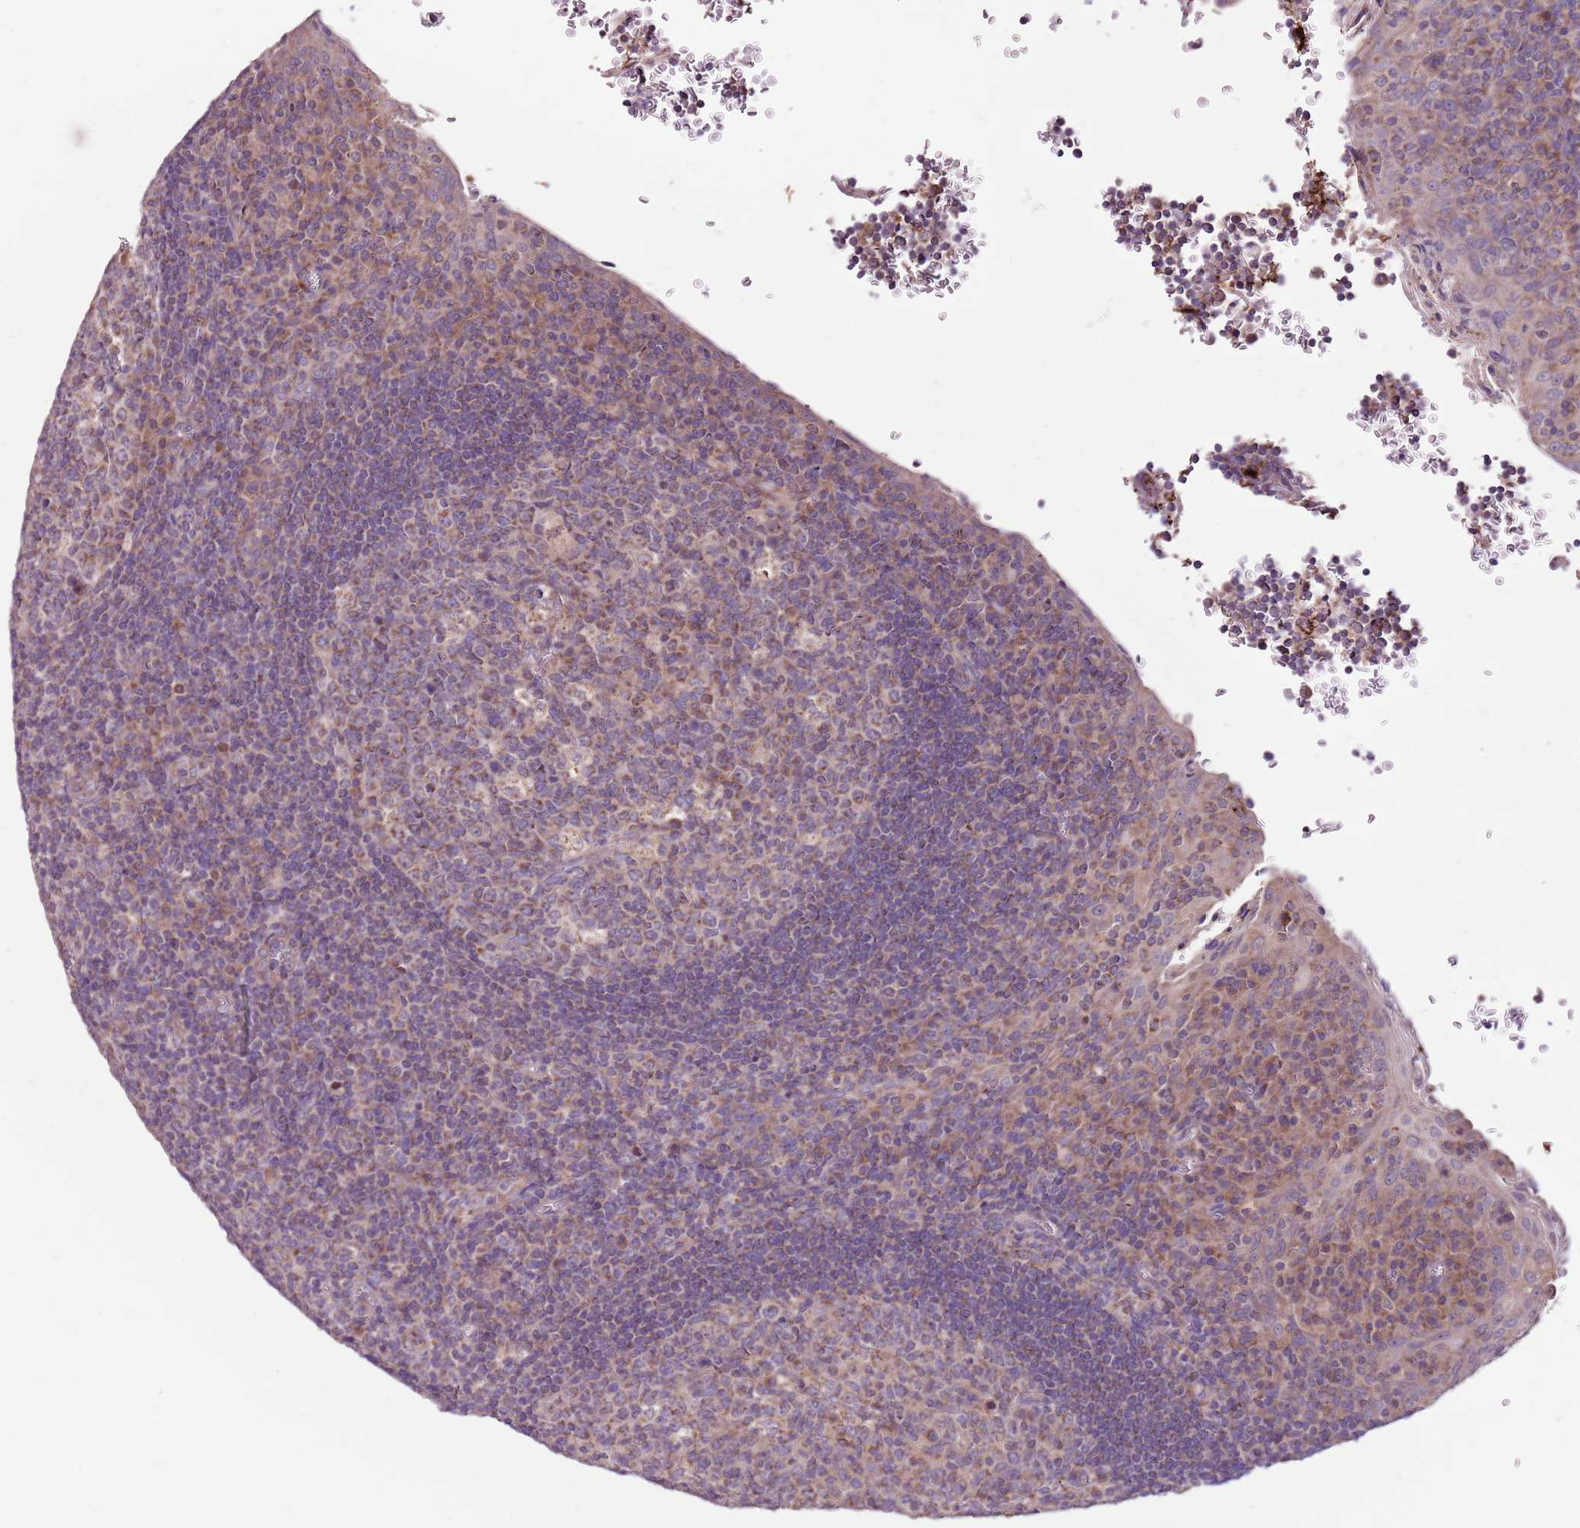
{"staining": {"intensity": "moderate", "quantity": "25%-75%", "location": "cytoplasmic/membranous"}, "tissue": "tonsil", "cell_type": "Germinal center cells", "image_type": "normal", "snomed": [{"axis": "morphology", "description": "Normal tissue, NOS"}, {"axis": "topography", "description": "Tonsil"}], "caption": "DAB immunohistochemical staining of normal tonsil displays moderate cytoplasmic/membranous protein positivity in about 25%-75% of germinal center cells. The staining was performed using DAB to visualize the protein expression in brown, while the nuclei were stained in blue with hematoxylin (Magnification: 20x).", "gene": "SMG1", "patient": {"sex": "male", "age": 17}}